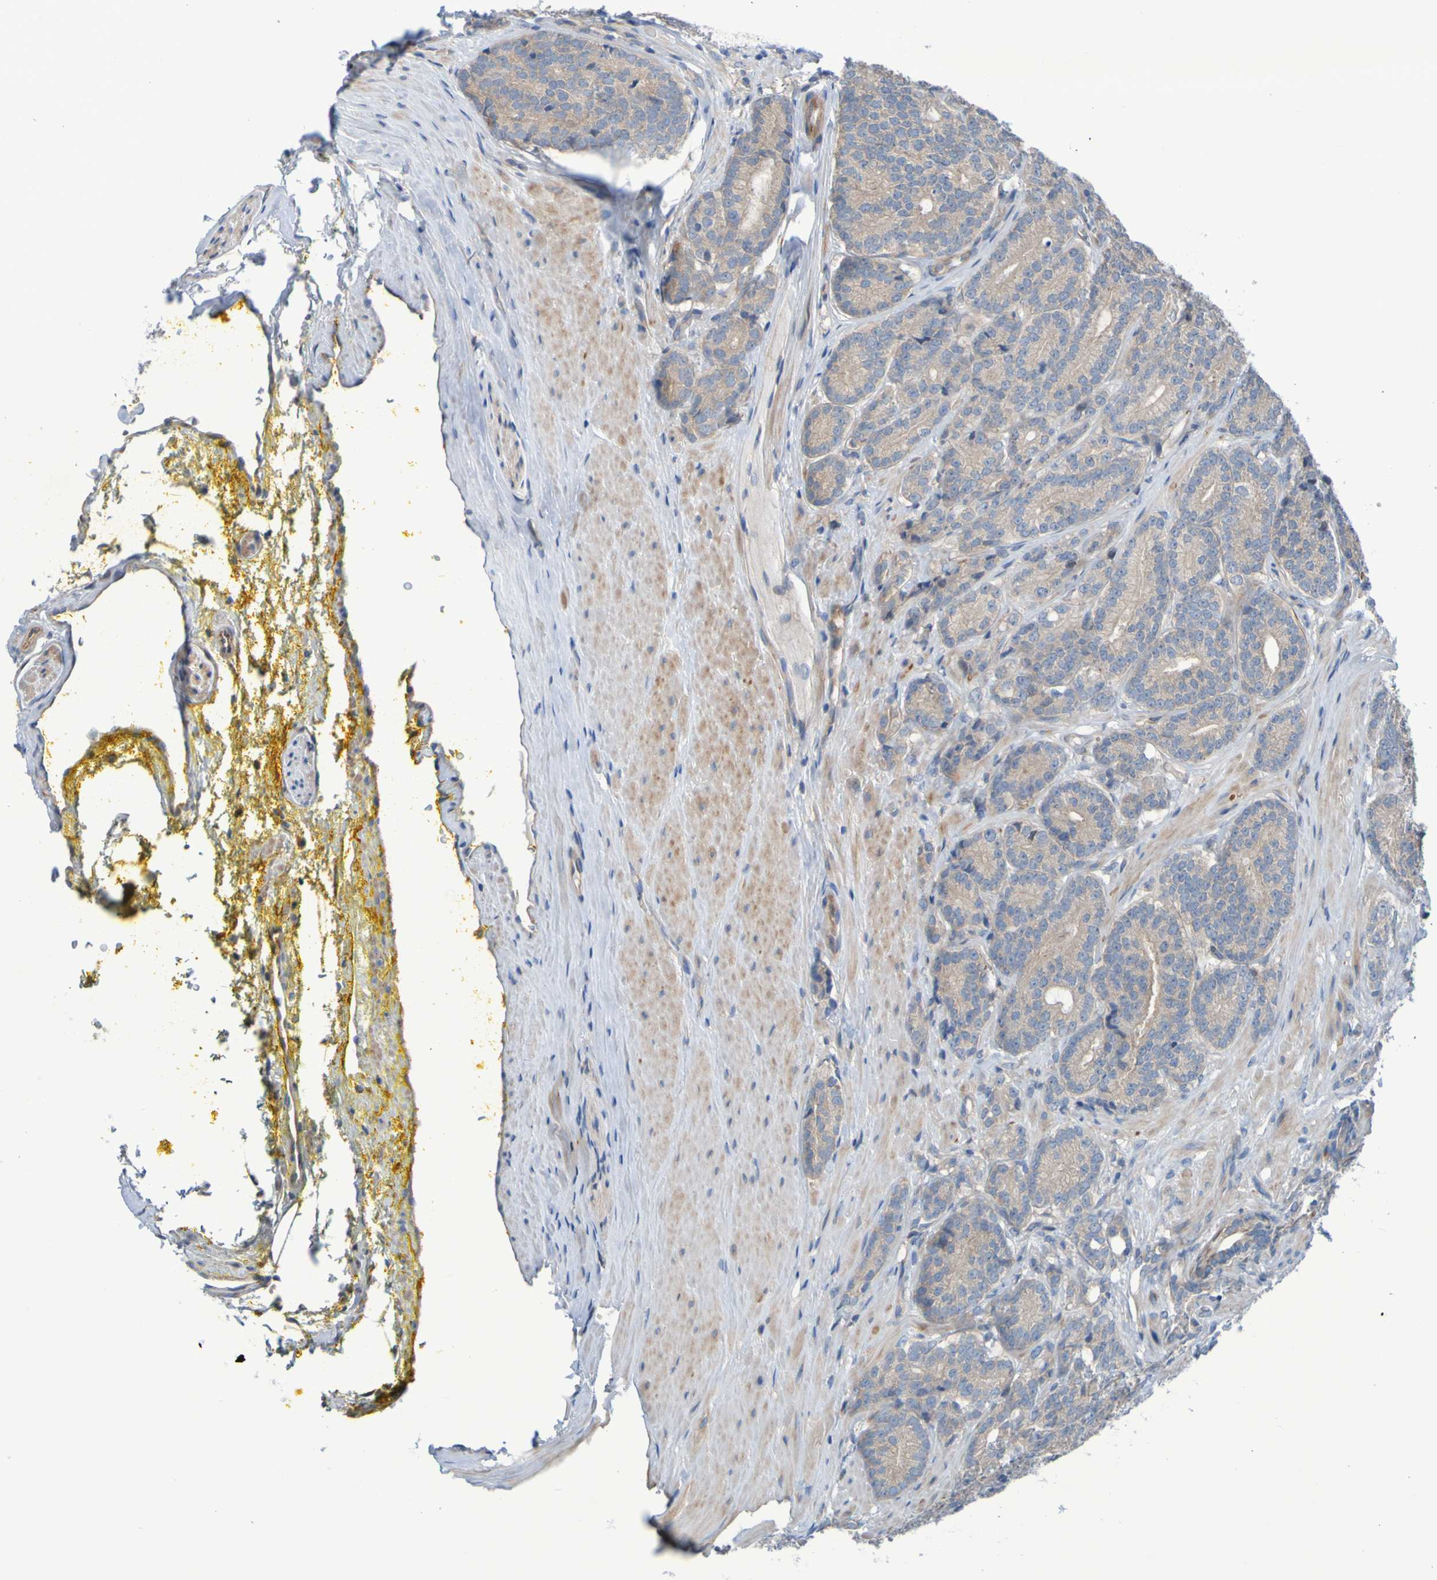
{"staining": {"intensity": "weak", "quantity": ">75%", "location": "cytoplasmic/membranous"}, "tissue": "prostate cancer", "cell_type": "Tumor cells", "image_type": "cancer", "snomed": [{"axis": "morphology", "description": "Adenocarcinoma, High grade"}, {"axis": "topography", "description": "Prostate"}], "caption": "Immunohistochemistry of human prostate cancer demonstrates low levels of weak cytoplasmic/membranous positivity in approximately >75% of tumor cells. The staining is performed using DAB brown chromogen to label protein expression. The nuclei are counter-stained blue using hematoxylin.", "gene": "NPRL3", "patient": {"sex": "male", "age": 61}}